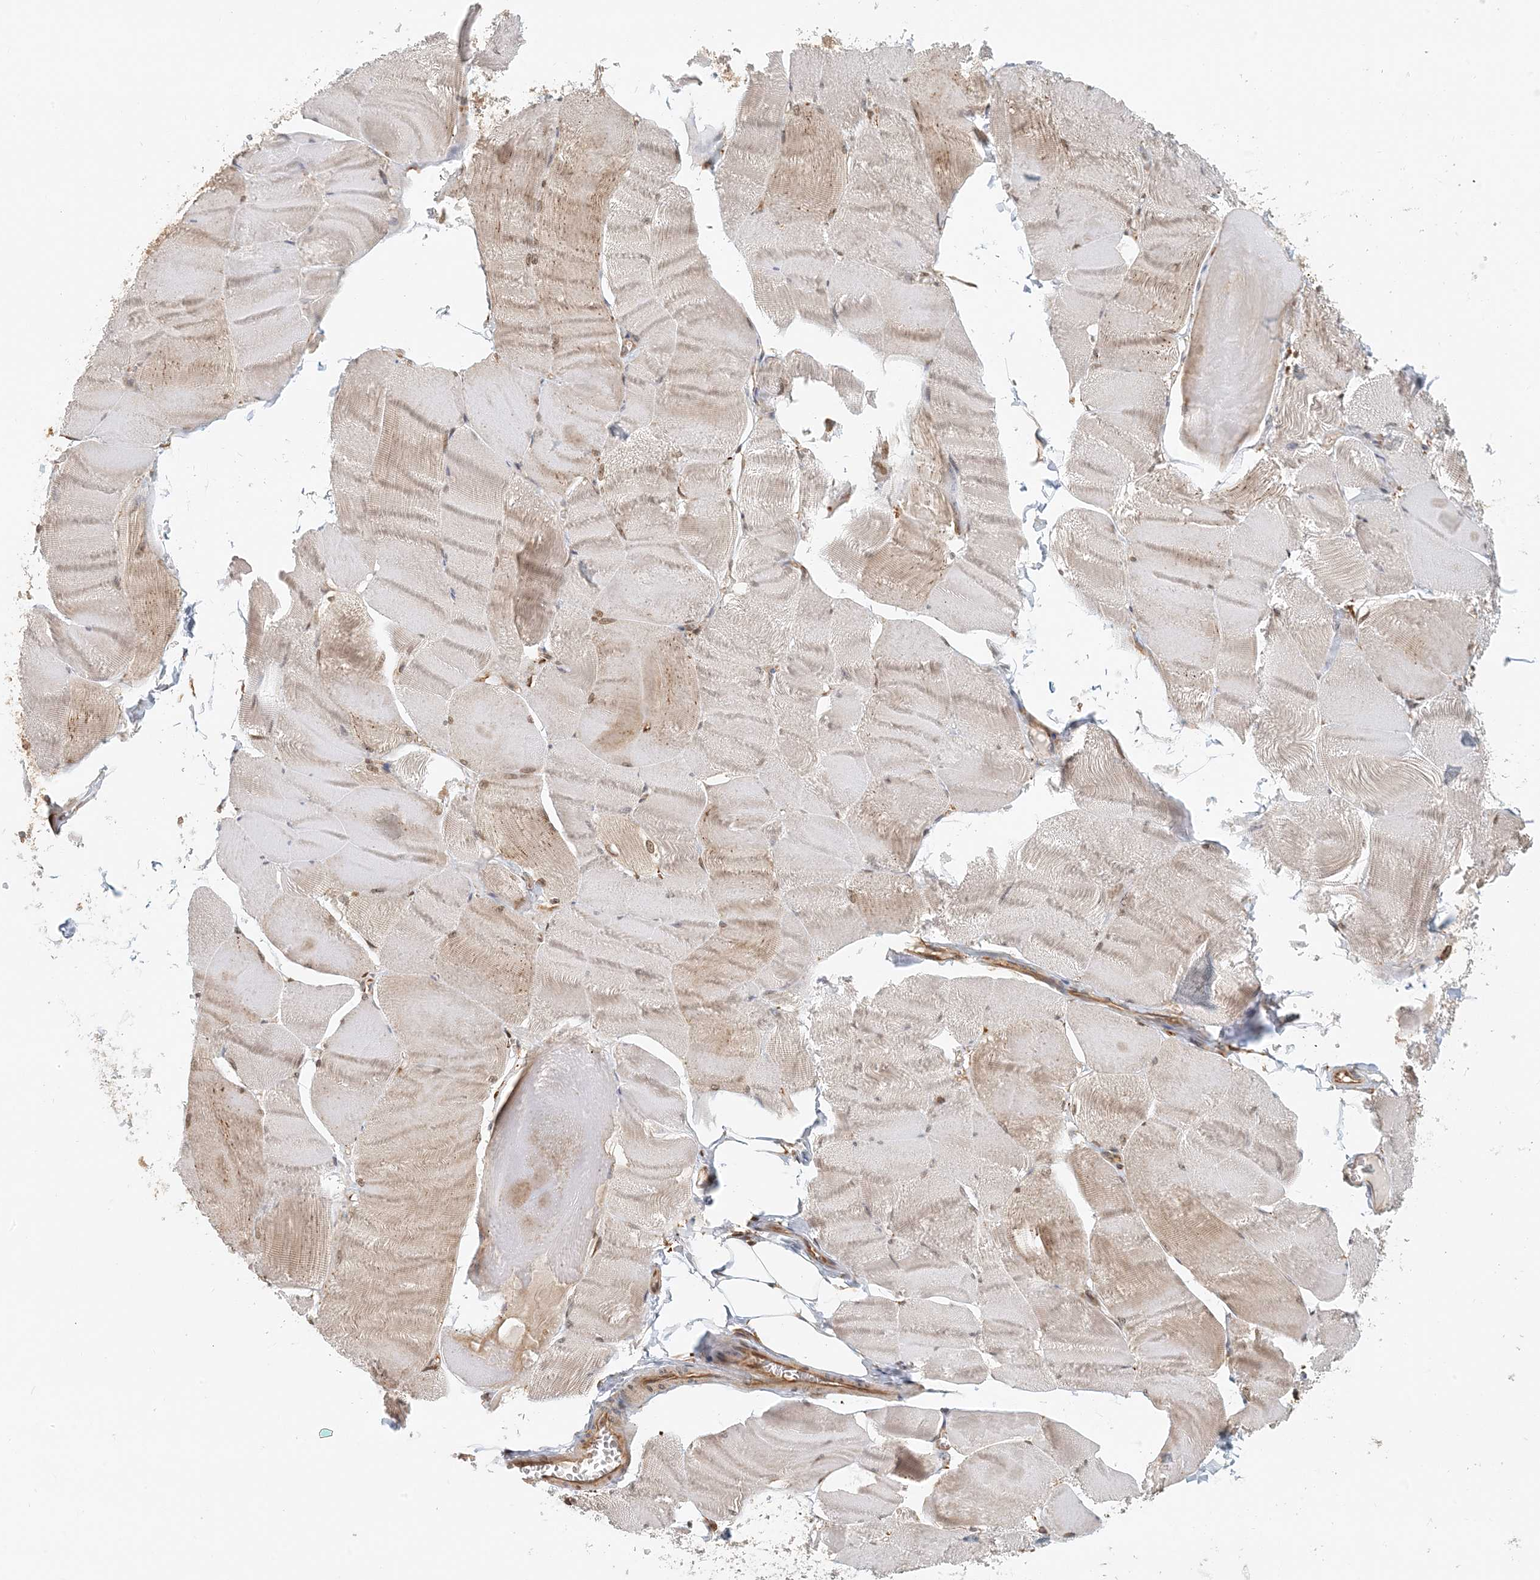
{"staining": {"intensity": "weak", "quantity": "25%-75%", "location": "cytoplasmic/membranous"}, "tissue": "skeletal muscle", "cell_type": "Myocytes", "image_type": "normal", "snomed": [{"axis": "morphology", "description": "Normal tissue, NOS"}, {"axis": "morphology", "description": "Basal cell carcinoma"}, {"axis": "topography", "description": "Skeletal muscle"}], "caption": "The image shows staining of normal skeletal muscle, revealing weak cytoplasmic/membranous protein expression (brown color) within myocytes.", "gene": "HNMT", "patient": {"sex": "female", "age": 64}}